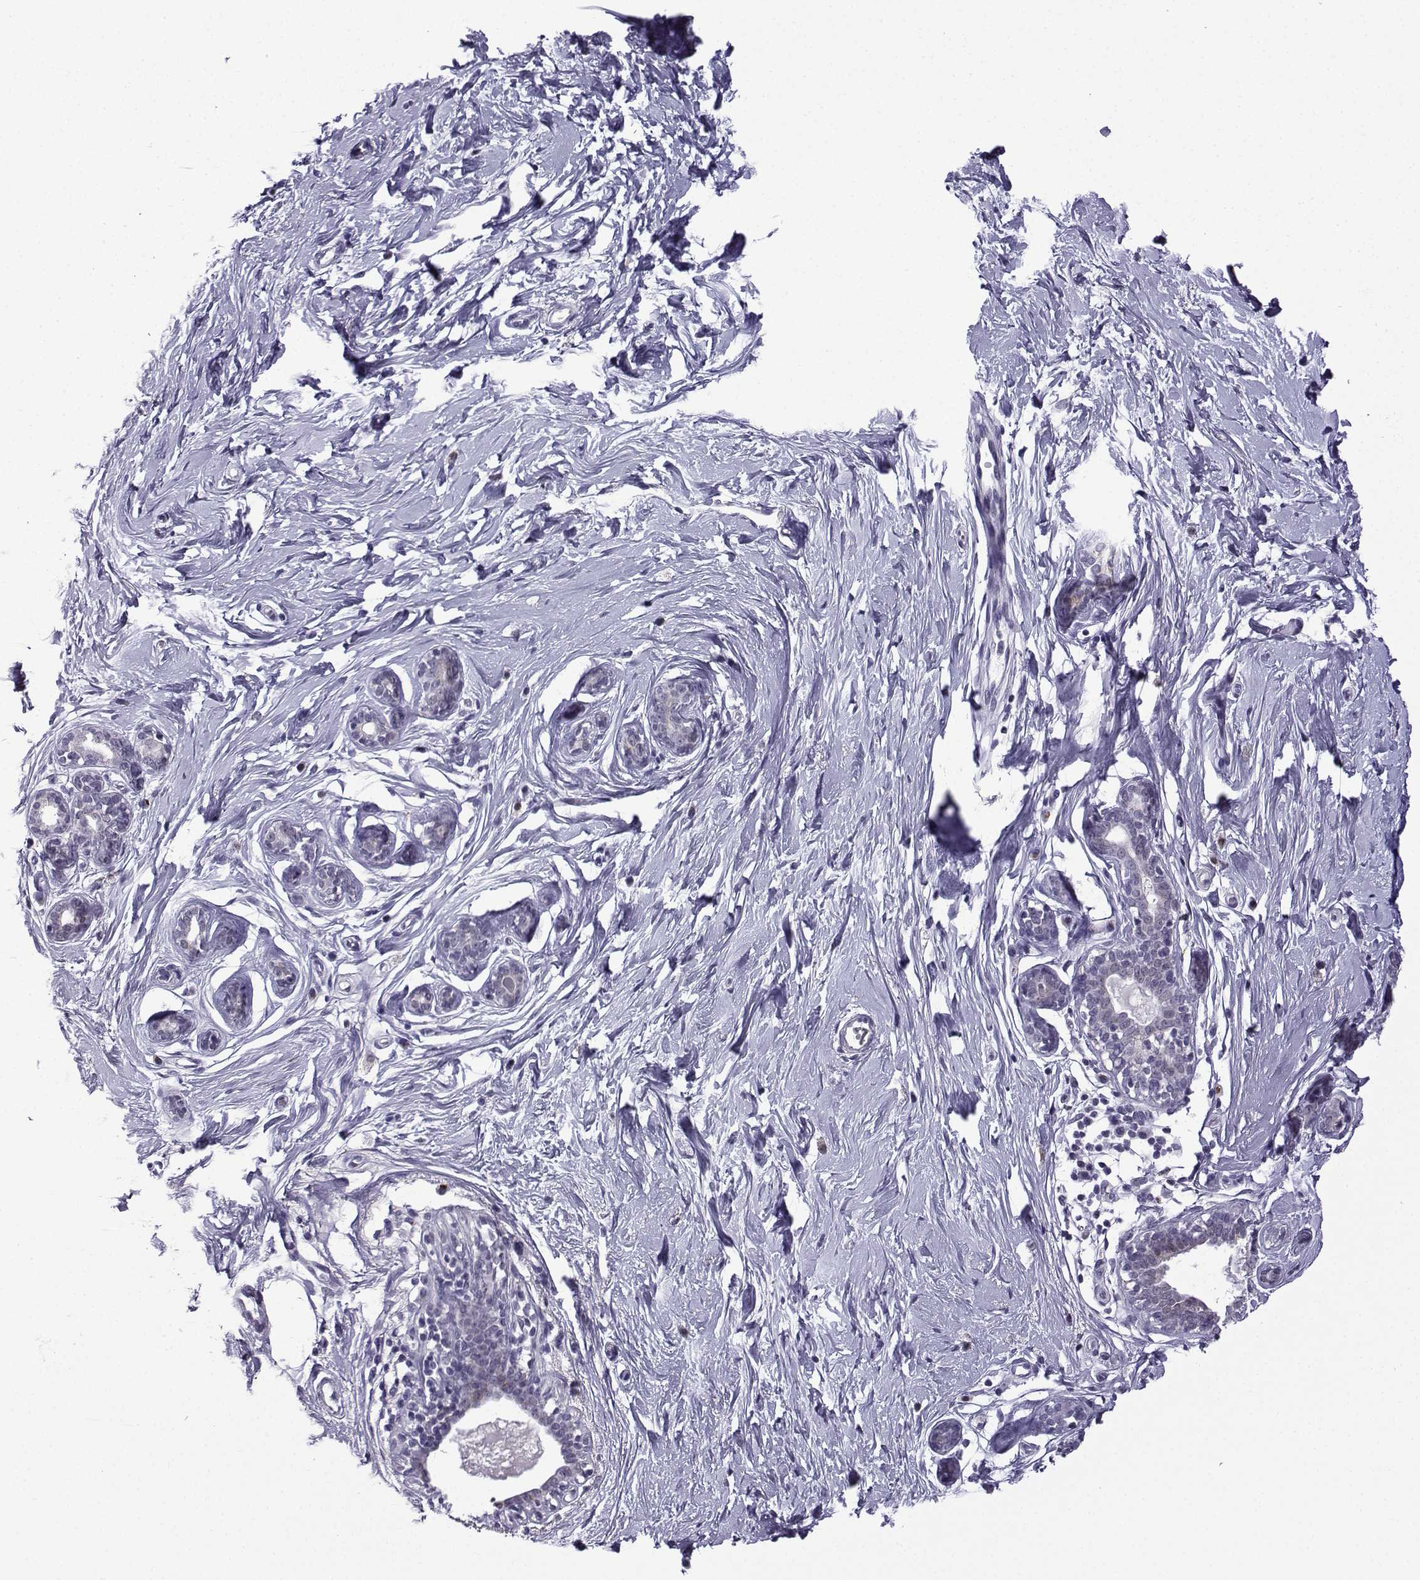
{"staining": {"intensity": "negative", "quantity": "none", "location": "none"}, "tissue": "breast", "cell_type": "Adipocytes", "image_type": "normal", "snomed": [{"axis": "morphology", "description": "Normal tissue, NOS"}, {"axis": "topography", "description": "Breast"}], "caption": "Unremarkable breast was stained to show a protein in brown. There is no significant staining in adipocytes. (DAB immunohistochemistry with hematoxylin counter stain).", "gene": "HTR7", "patient": {"sex": "female", "age": 37}}